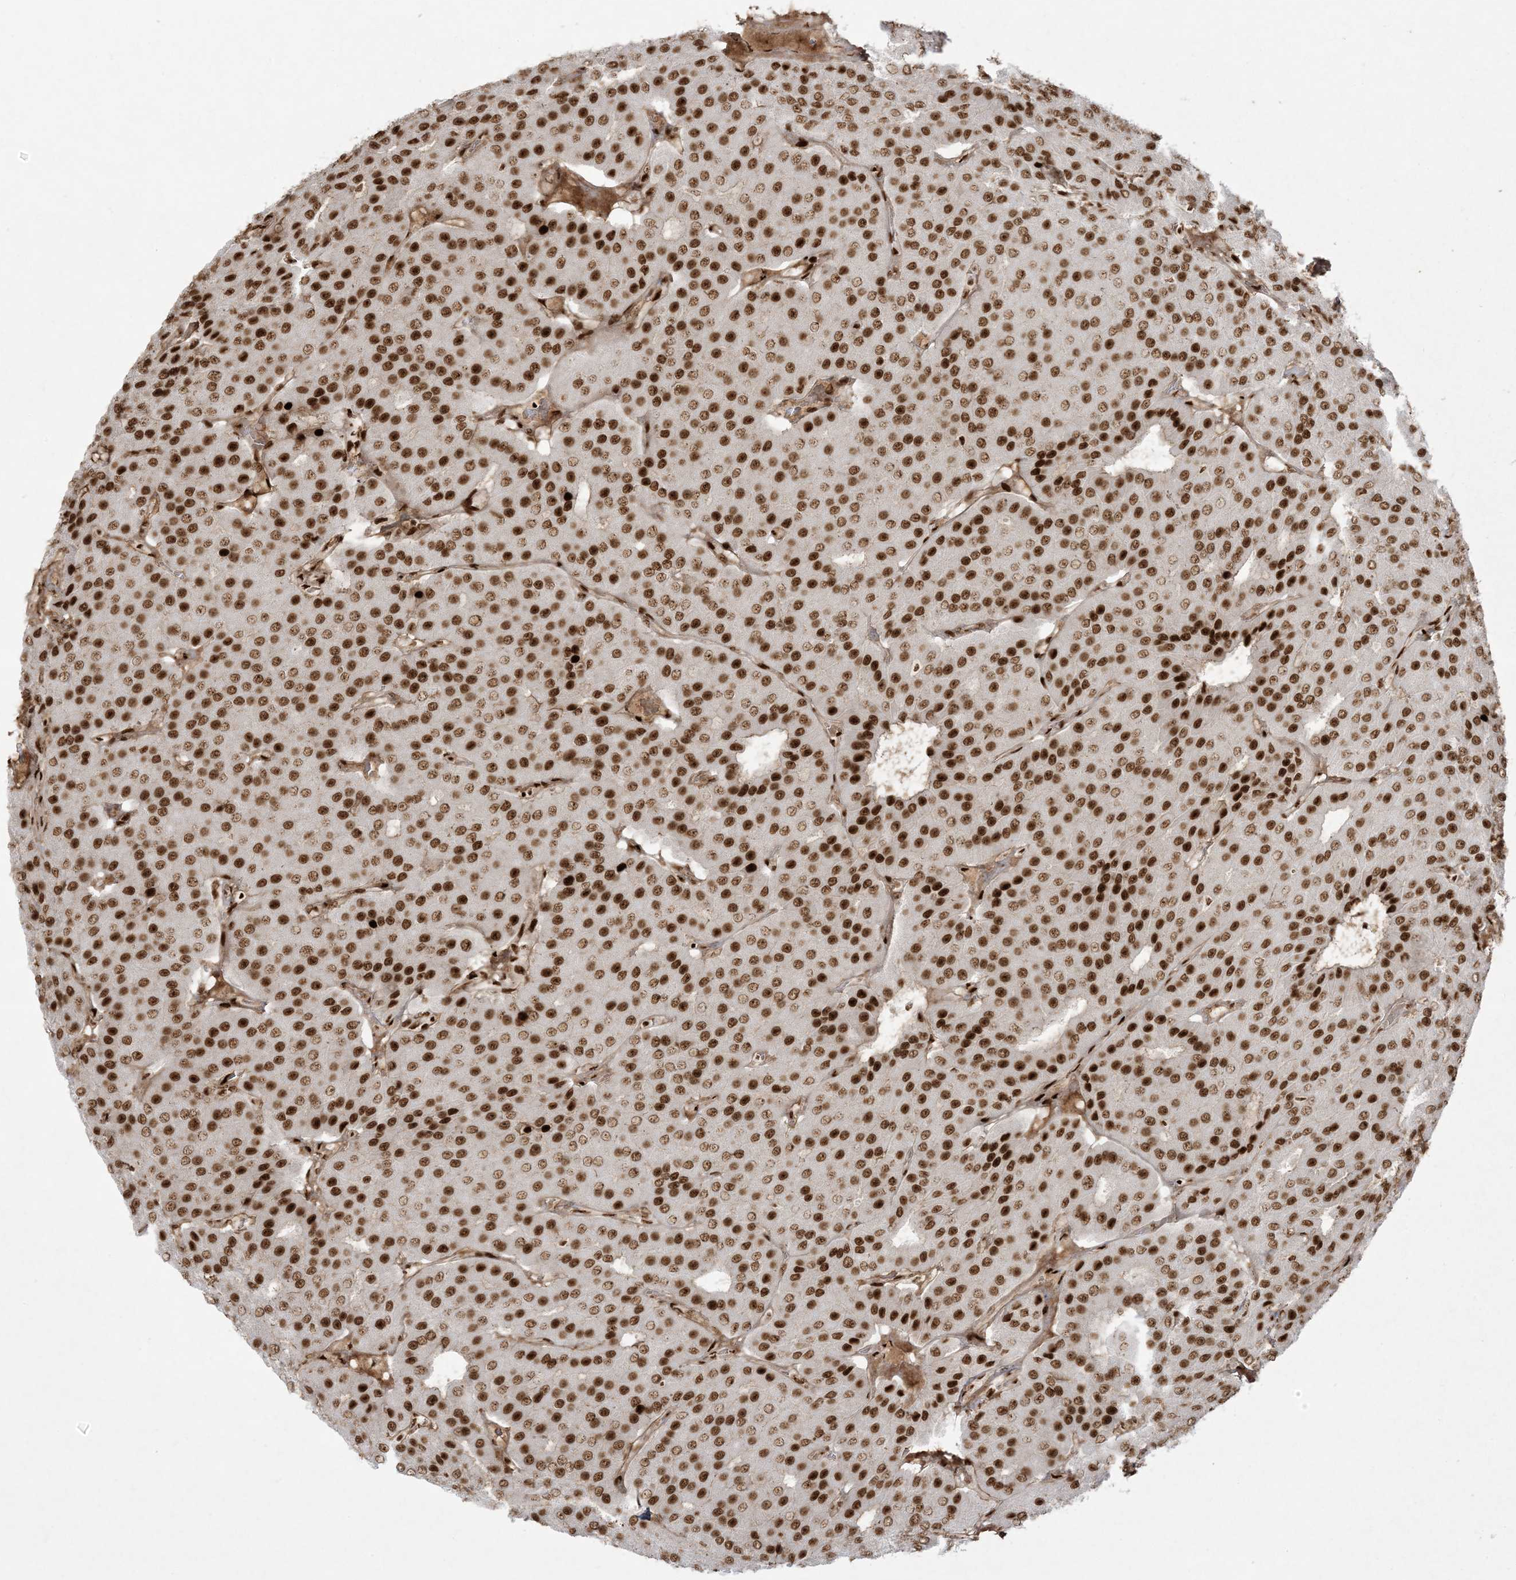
{"staining": {"intensity": "strong", "quantity": ">75%", "location": "nuclear"}, "tissue": "parathyroid gland", "cell_type": "Glandular cells", "image_type": "normal", "snomed": [{"axis": "morphology", "description": "Normal tissue, NOS"}, {"axis": "morphology", "description": "Adenoma, NOS"}, {"axis": "topography", "description": "Parathyroid gland"}], "caption": "Immunohistochemical staining of normal human parathyroid gland displays high levels of strong nuclear expression in approximately >75% of glandular cells.", "gene": "RBM10", "patient": {"sex": "female", "age": 86}}